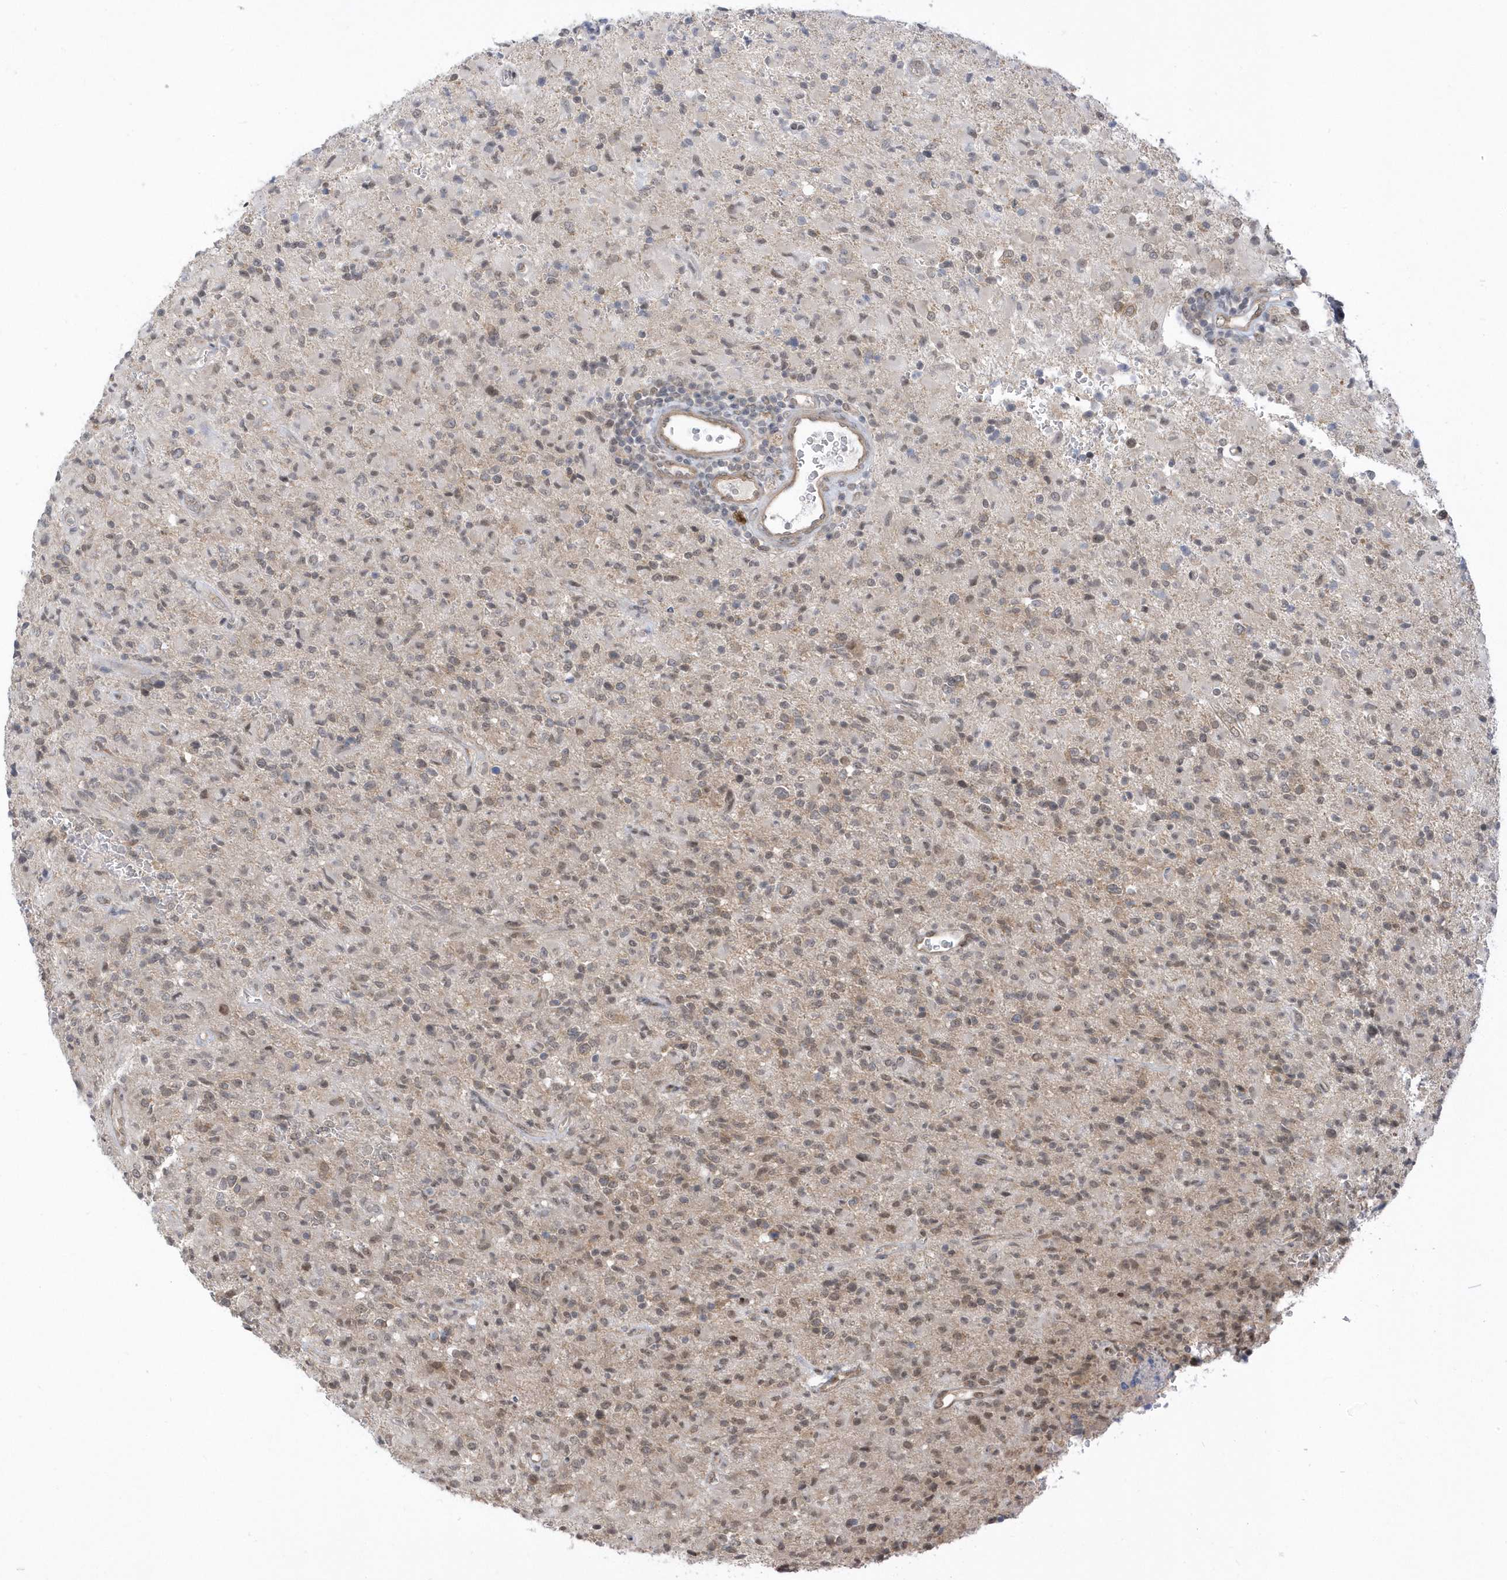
{"staining": {"intensity": "weak", "quantity": "<25%", "location": "nuclear"}, "tissue": "glioma", "cell_type": "Tumor cells", "image_type": "cancer", "snomed": [{"axis": "morphology", "description": "Glioma, malignant, High grade"}, {"axis": "topography", "description": "Brain"}], "caption": "Photomicrograph shows no significant protein expression in tumor cells of malignant glioma (high-grade).", "gene": "USP53", "patient": {"sex": "female", "age": 57}}